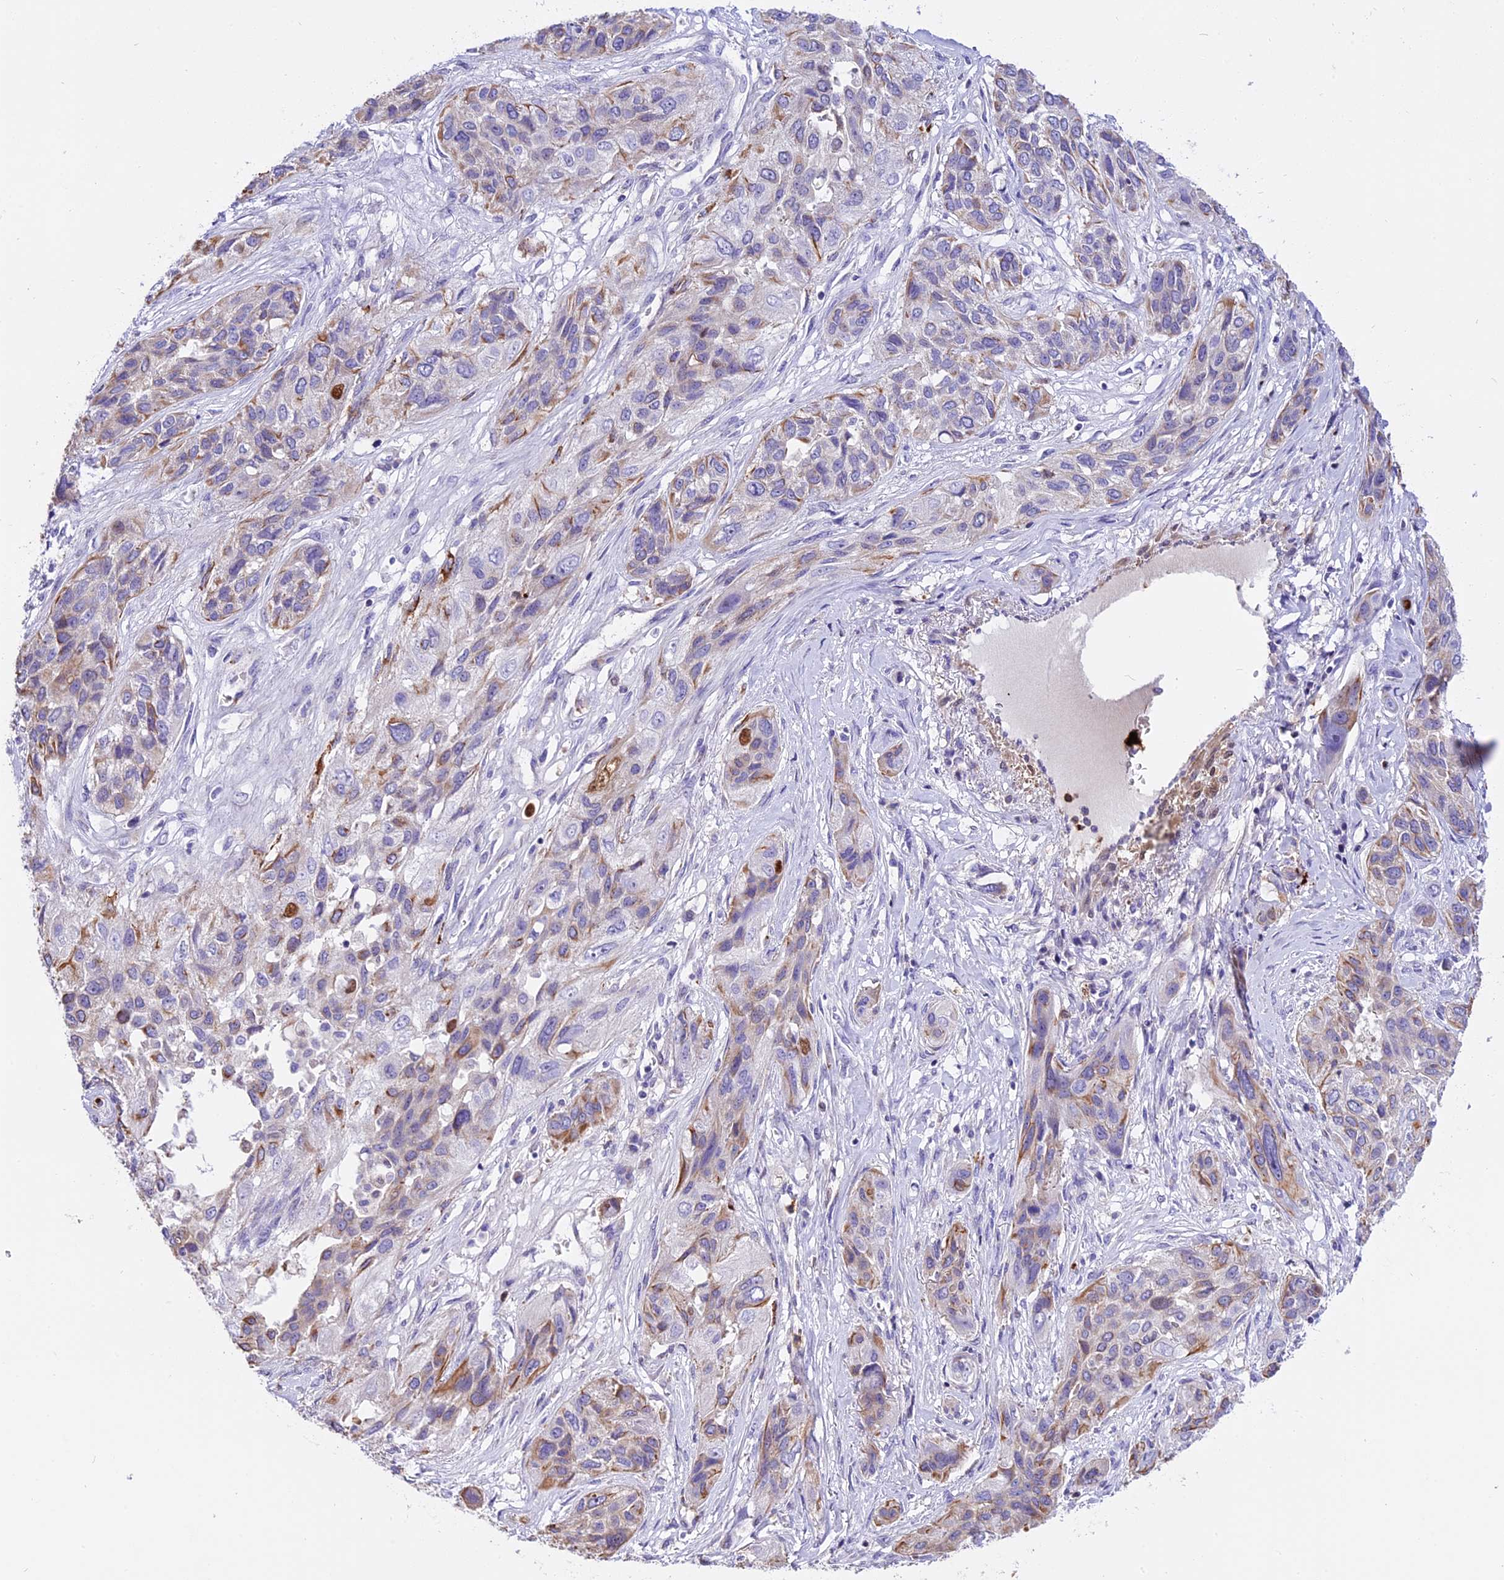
{"staining": {"intensity": "moderate", "quantity": "<25%", "location": "cytoplasmic/membranous"}, "tissue": "lung cancer", "cell_type": "Tumor cells", "image_type": "cancer", "snomed": [{"axis": "morphology", "description": "Squamous cell carcinoma, NOS"}, {"axis": "topography", "description": "Lung"}], "caption": "There is low levels of moderate cytoplasmic/membranous staining in tumor cells of lung cancer (squamous cell carcinoma), as demonstrated by immunohistochemical staining (brown color).", "gene": "MAP3K7CL", "patient": {"sex": "female", "age": 70}}